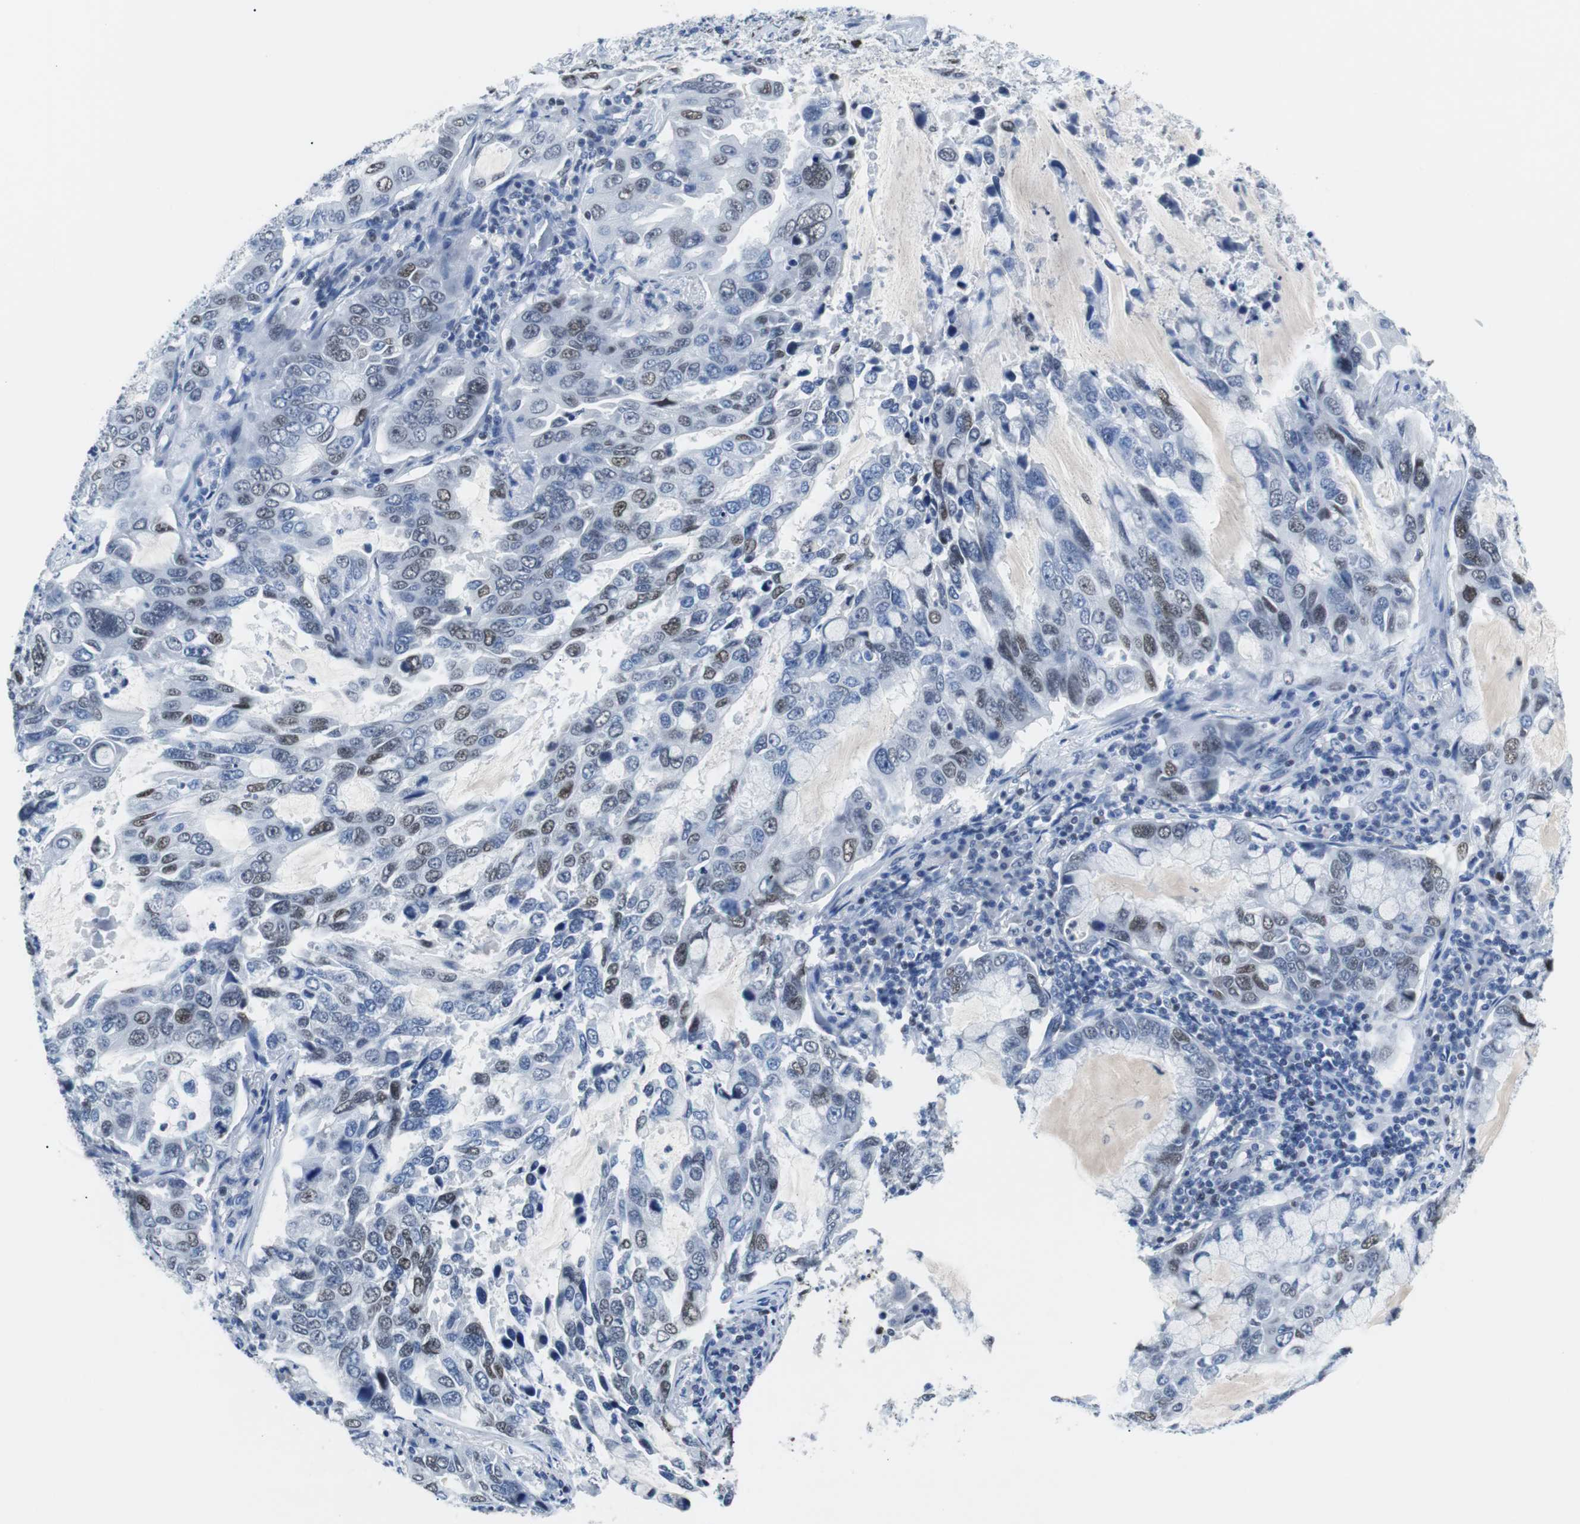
{"staining": {"intensity": "weak", "quantity": "25%-75%", "location": "nuclear"}, "tissue": "lung cancer", "cell_type": "Tumor cells", "image_type": "cancer", "snomed": [{"axis": "morphology", "description": "Adenocarcinoma, NOS"}, {"axis": "topography", "description": "Lung"}], "caption": "Protein staining exhibits weak nuclear expression in approximately 25%-75% of tumor cells in lung cancer (adenocarcinoma). (brown staining indicates protein expression, while blue staining denotes nuclei).", "gene": "JUN", "patient": {"sex": "male", "age": 64}}